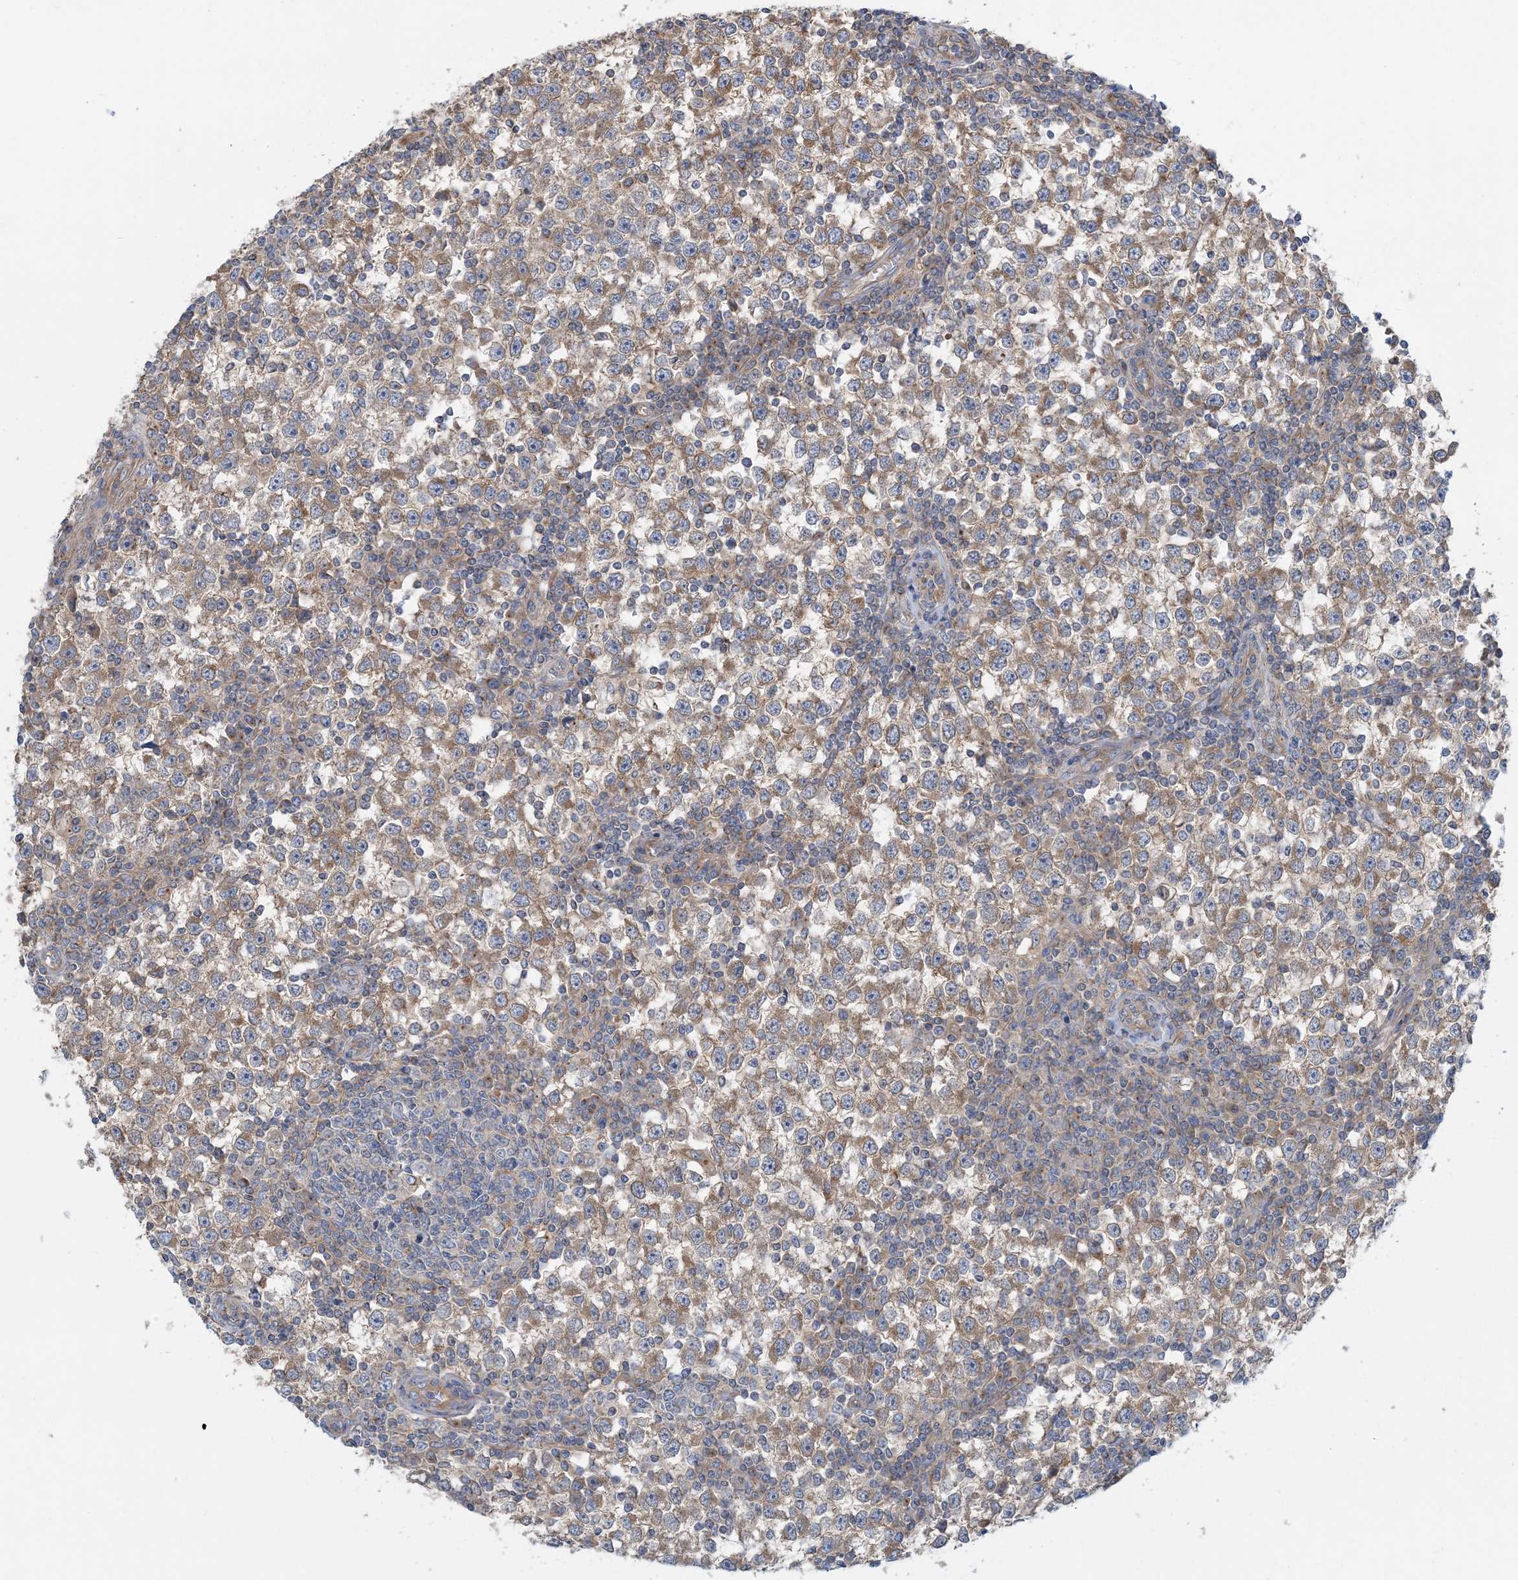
{"staining": {"intensity": "moderate", "quantity": ">75%", "location": "cytoplasmic/membranous"}, "tissue": "testis cancer", "cell_type": "Tumor cells", "image_type": "cancer", "snomed": [{"axis": "morphology", "description": "Seminoma, NOS"}, {"axis": "topography", "description": "Testis"}], "caption": "A brown stain labels moderate cytoplasmic/membranous staining of a protein in testis cancer (seminoma) tumor cells.", "gene": "SIDT1", "patient": {"sex": "male", "age": 65}}